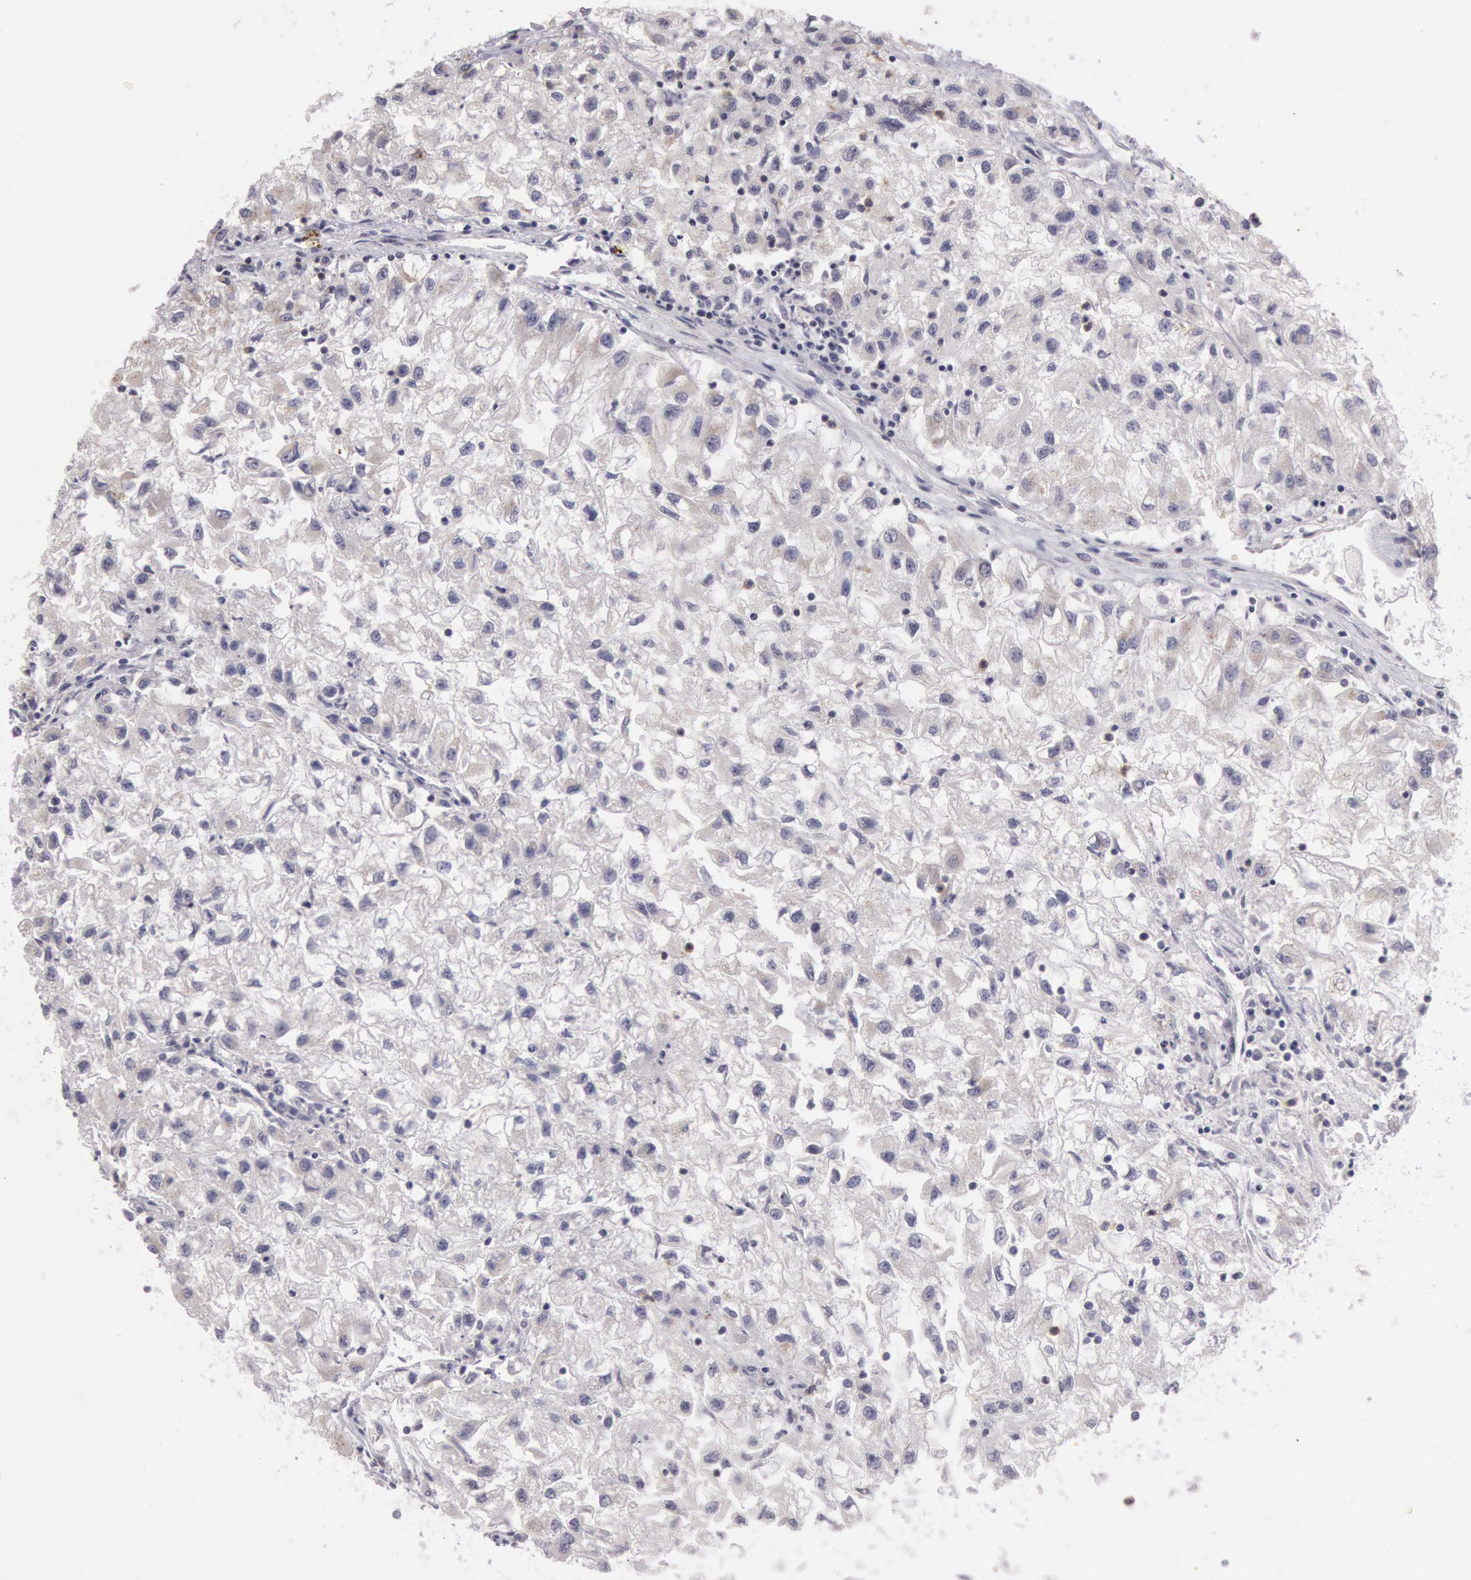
{"staining": {"intensity": "weak", "quantity": "25%-75%", "location": "cytoplasmic/membranous"}, "tissue": "renal cancer", "cell_type": "Tumor cells", "image_type": "cancer", "snomed": [{"axis": "morphology", "description": "Adenocarcinoma, NOS"}, {"axis": "topography", "description": "Kidney"}], "caption": "Immunohistochemical staining of human adenocarcinoma (renal) displays weak cytoplasmic/membranous protein expression in approximately 25%-75% of tumor cells. Using DAB (brown) and hematoxylin (blue) stains, captured at high magnification using brightfield microscopy.", "gene": "NMT2", "patient": {"sex": "male", "age": 59}}